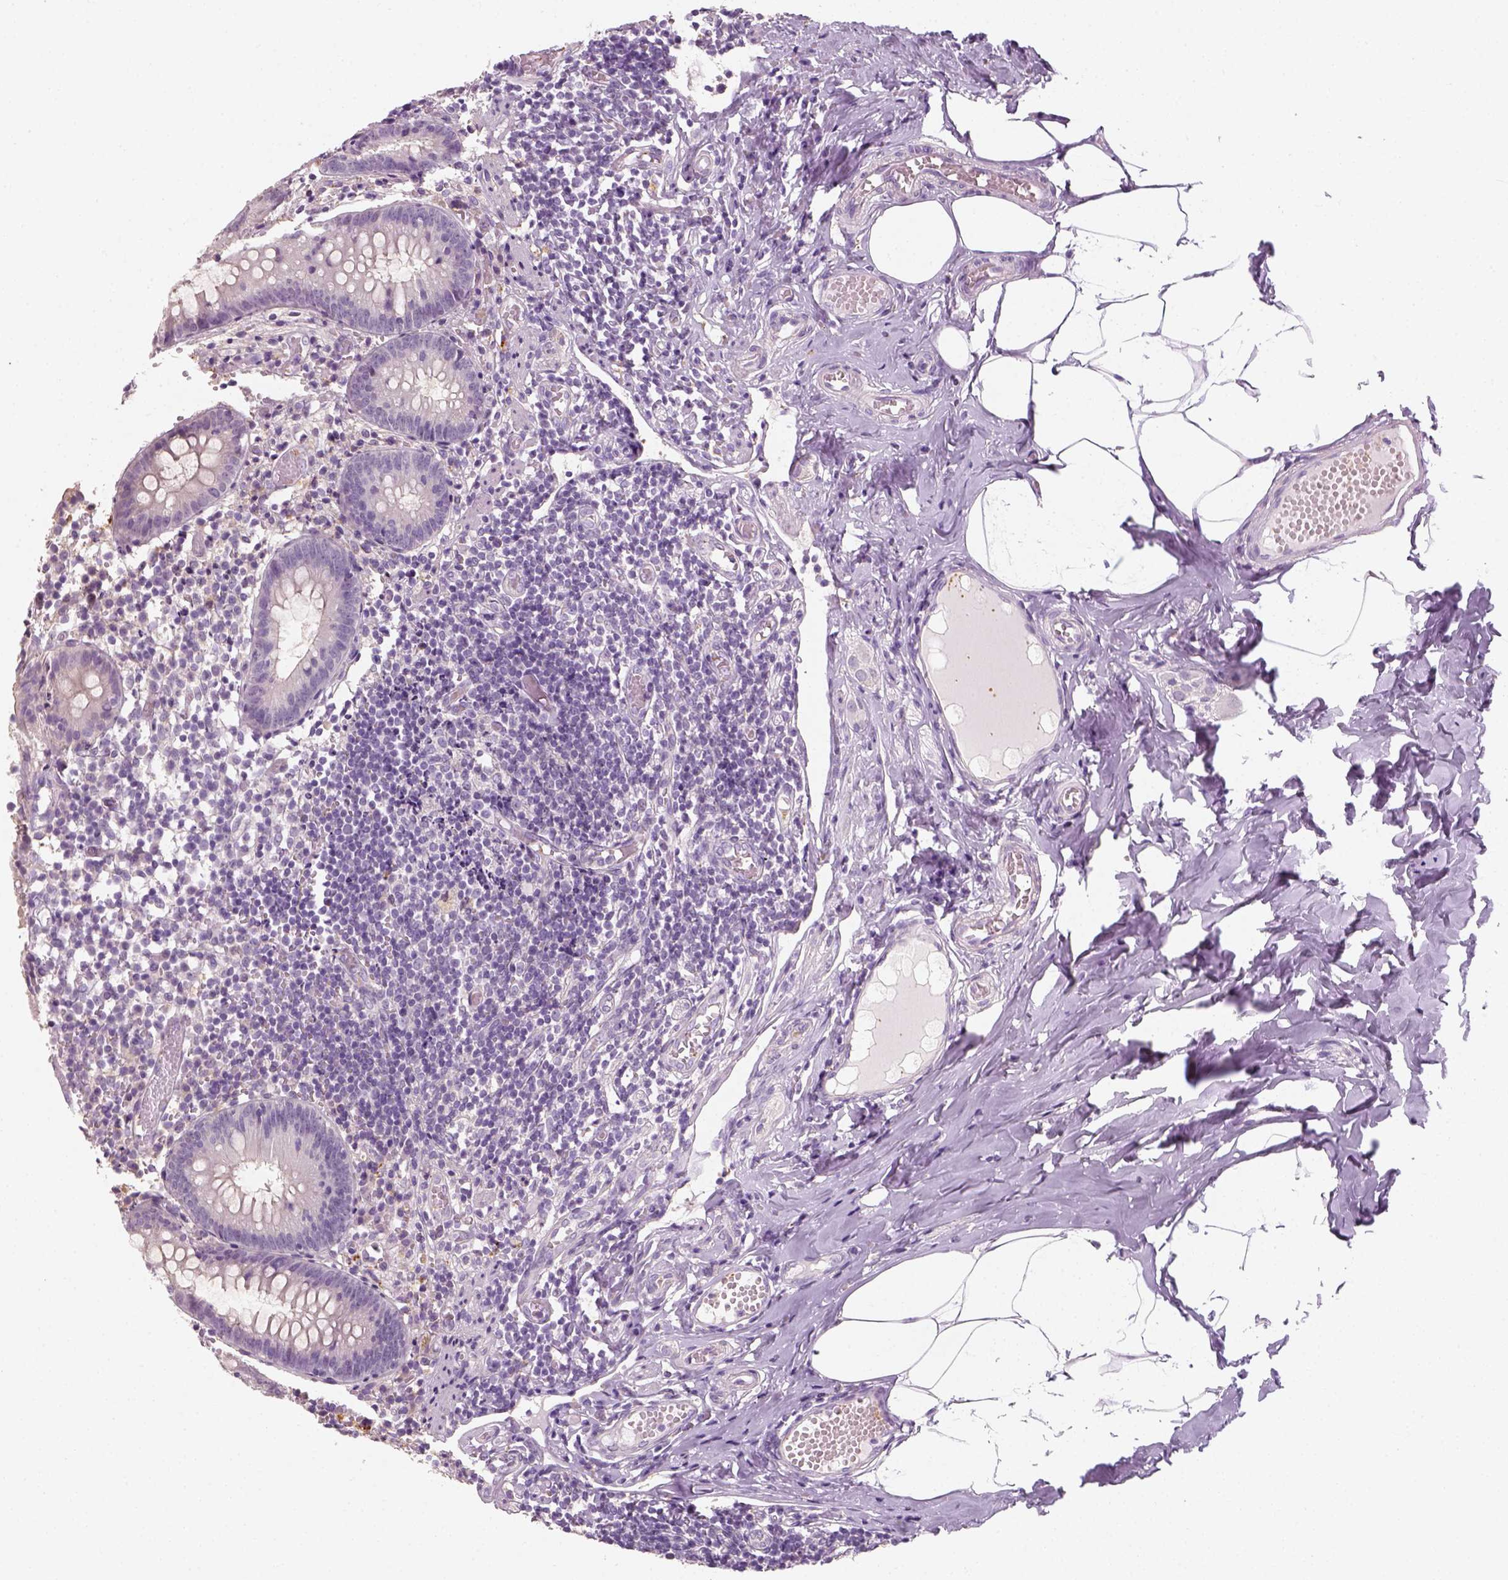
{"staining": {"intensity": "negative", "quantity": "none", "location": "none"}, "tissue": "appendix", "cell_type": "Glandular cells", "image_type": "normal", "snomed": [{"axis": "morphology", "description": "Normal tissue, NOS"}, {"axis": "topography", "description": "Appendix"}], "caption": "This is an IHC histopathology image of unremarkable appendix. There is no positivity in glandular cells.", "gene": "FAM163B", "patient": {"sex": "female", "age": 32}}